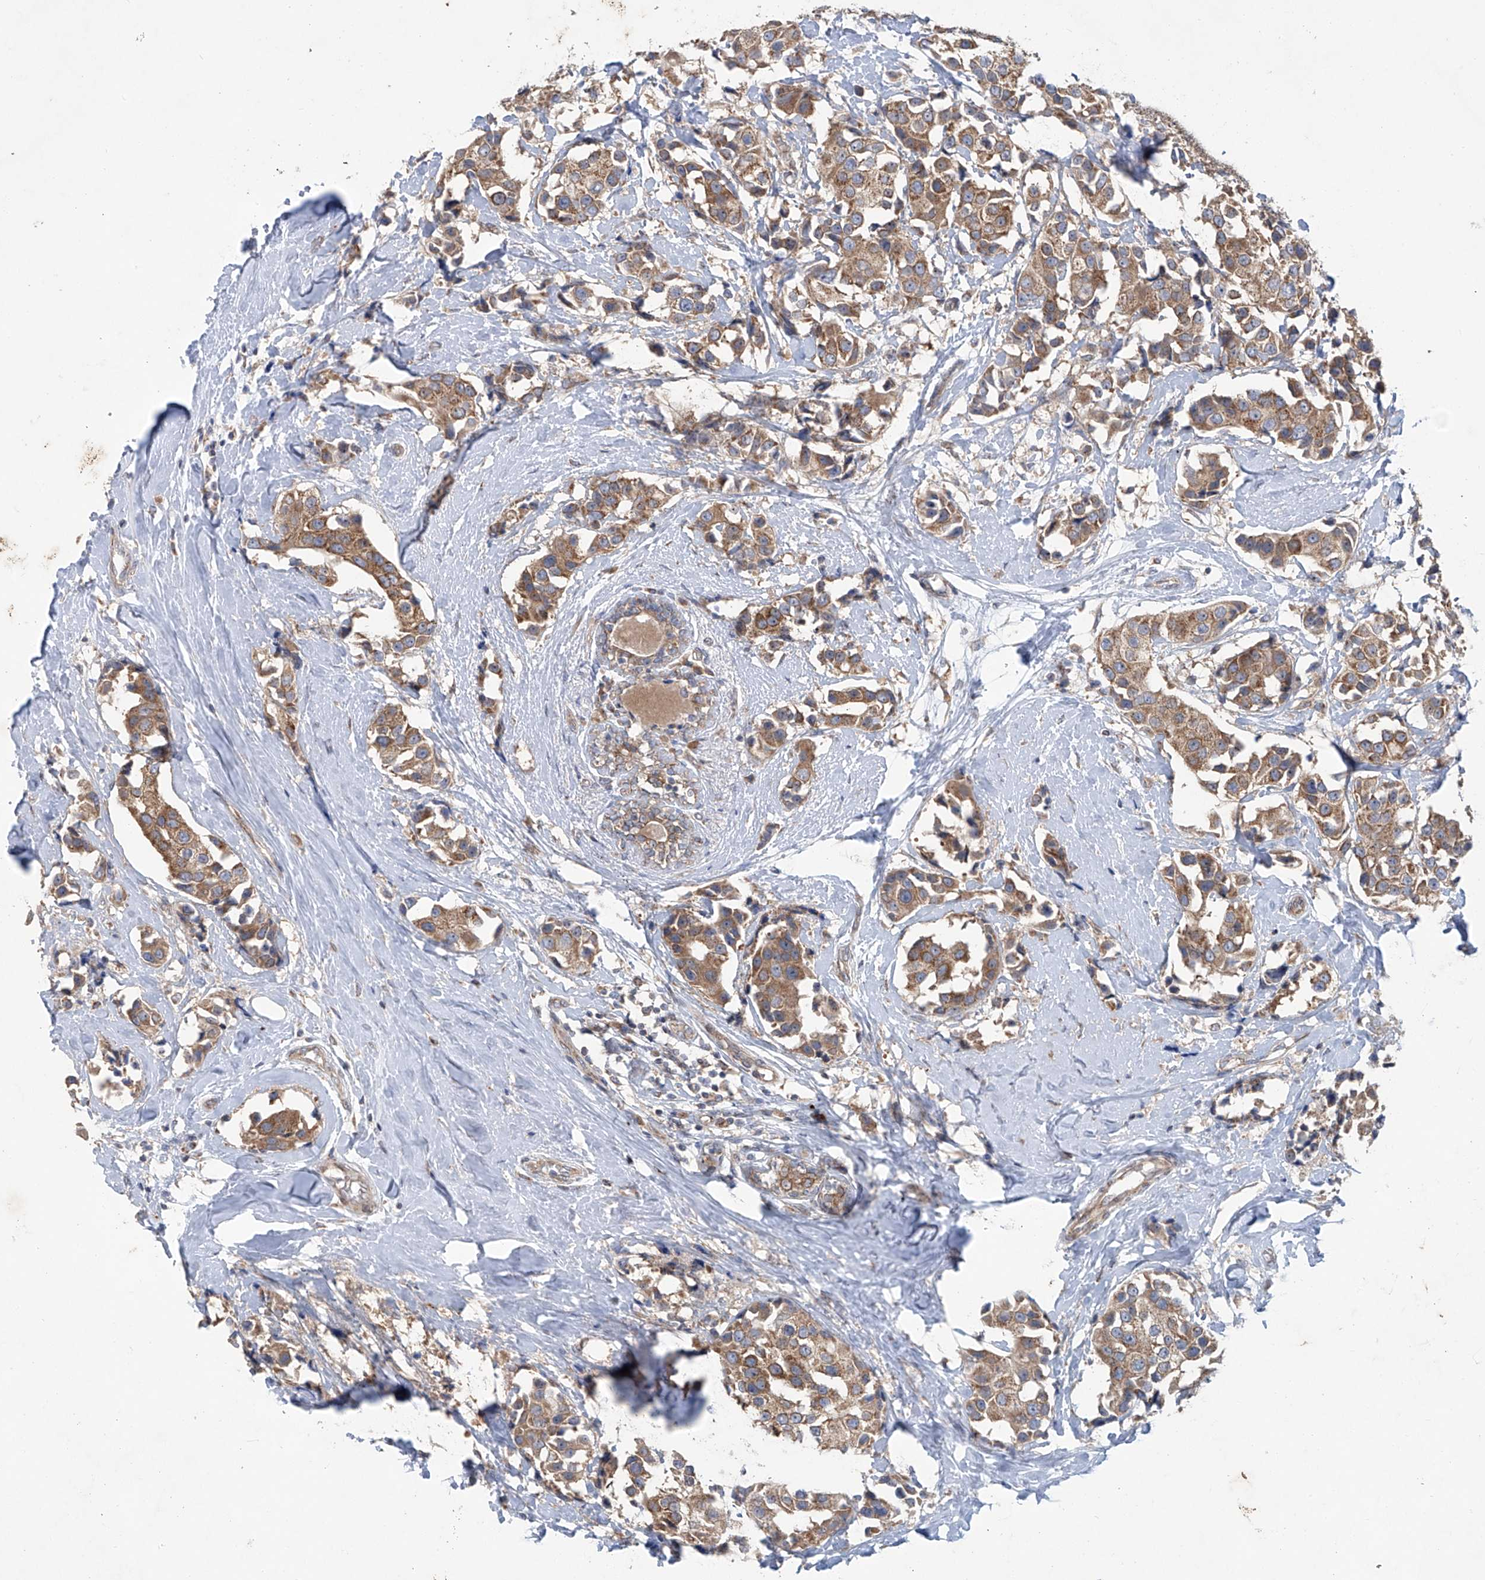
{"staining": {"intensity": "moderate", "quantity": ">75%", "location": "cytoplasmic/membranous"}, "tissue": "breast cancer", "cell_type": "Tumor cells", "image_type": "cancer", "snomed": [{"axis": "morphology", "description": "Normal tissue, NOS"}, {"axis": "morphology", "description": "Duct carcinoma"}, {"axis": "topography", "description": "Breast"}], "caption": "A high-resolution micrograph shows immunohistochemistry (IHC) staining of breast cancer (invasive ductal carcinoma), which displays moderate cytoplasmic/membranous expression in approximately >75% of tumor cells.", "gene": "KLC4", "patient": {"sex": "female", "age": 39}}